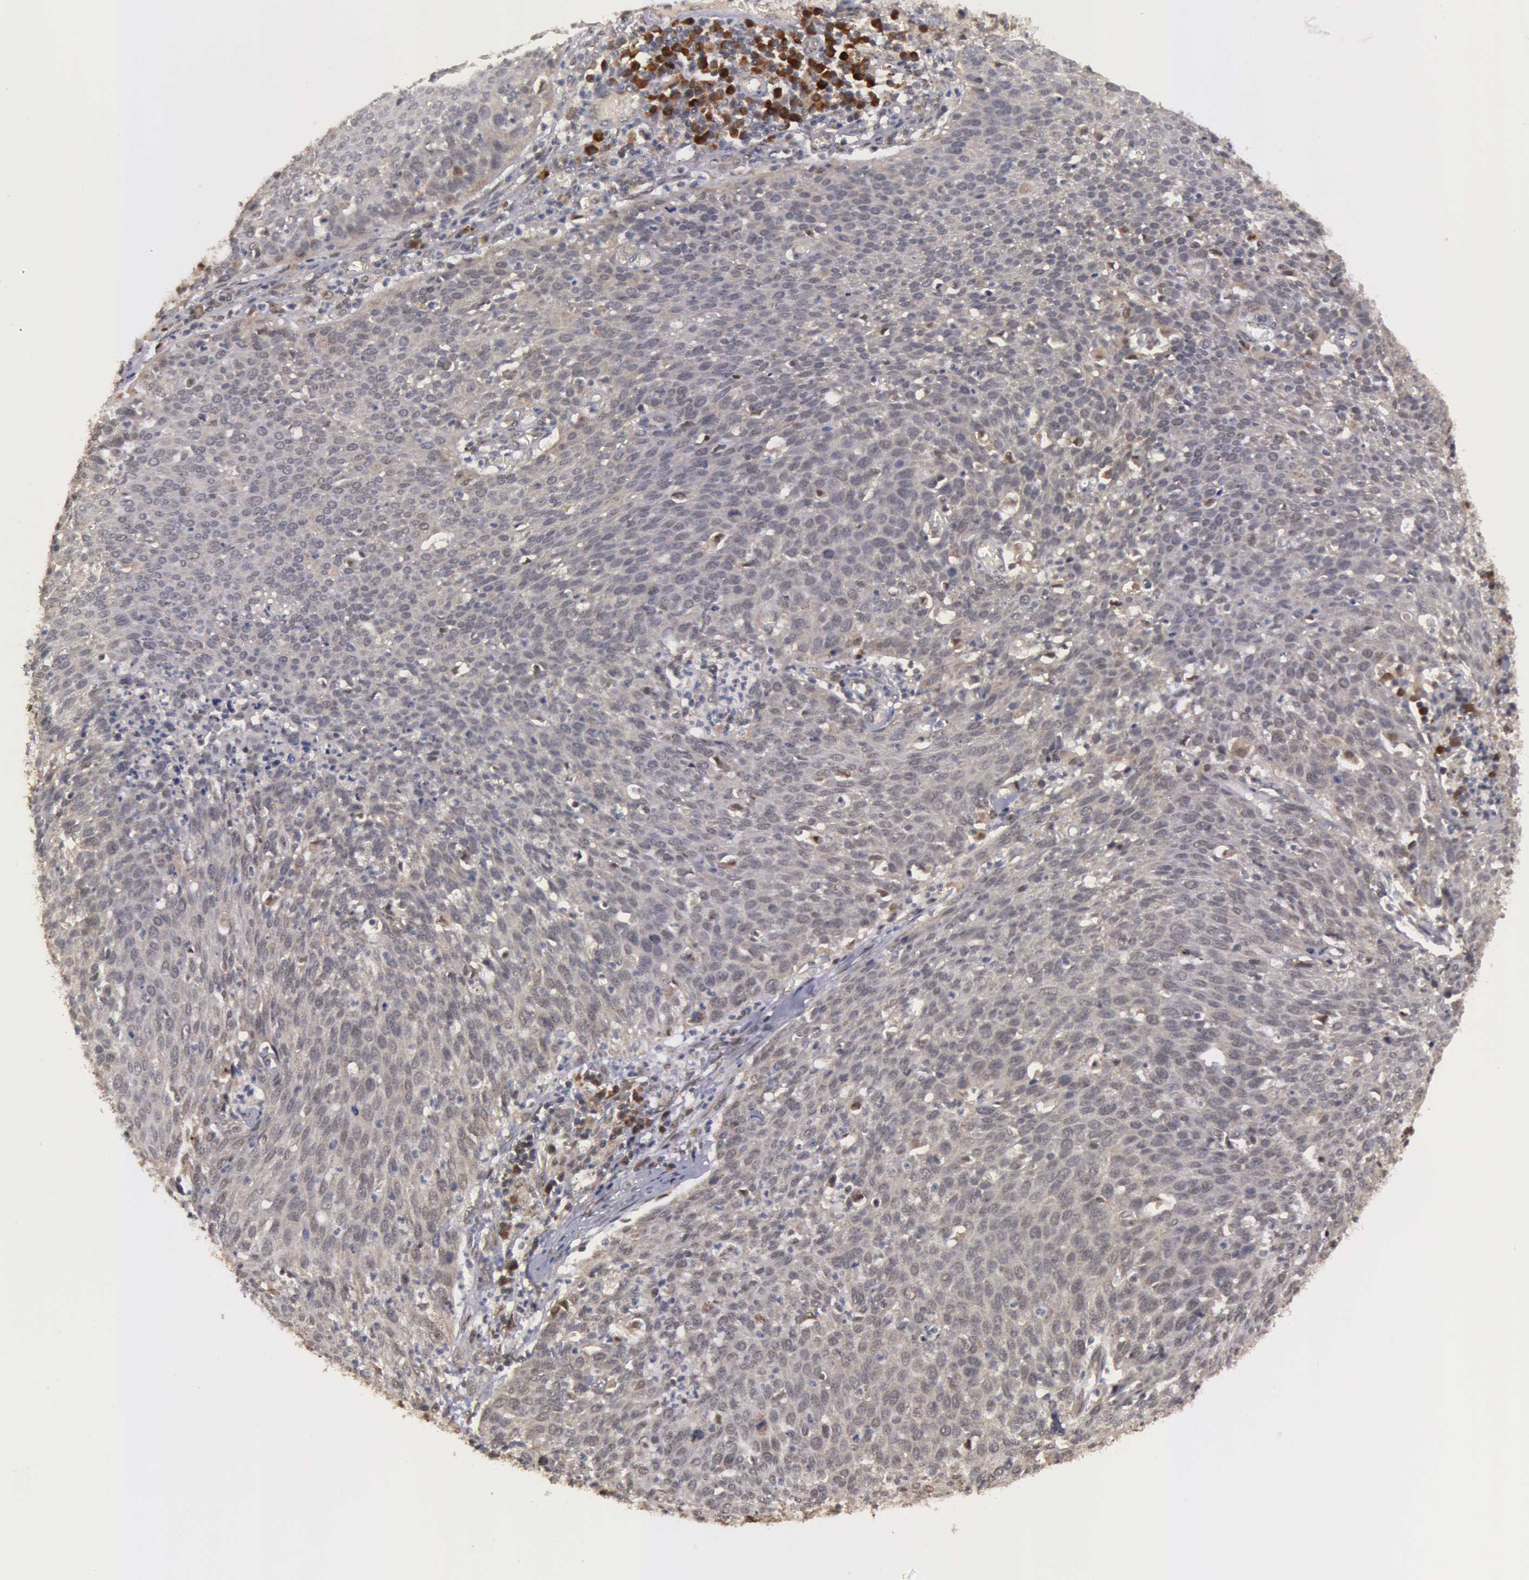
{"staining": {"intensity": "weak", "quantity": ">75%", "location": "cytoplasmic/membranous"}, "tissue": "cervical cancer", "cell_type": "Tumor cells", "image_type": "cancer", "snomed": [{"axis": "morphology", "description": "Squamous cell carcinoma, NOS"}, {"axis": "topography", "description": "Cervix"}], "caption": "DAB (3,3'-diaminobenzidine) immunohistochemical staining of human cervical cancer reveals weak cytoplasmic/membranous protein positivity in about >75% of tumor cells. The staining is performed using DAB (3,3'-diaminobenzidine) brown chromogen to label protein expression. The nuclei are counter-stained blue using hematoxylin.", "gene": "GLIS1", "patient": {"sex": "female", "age": 38}}